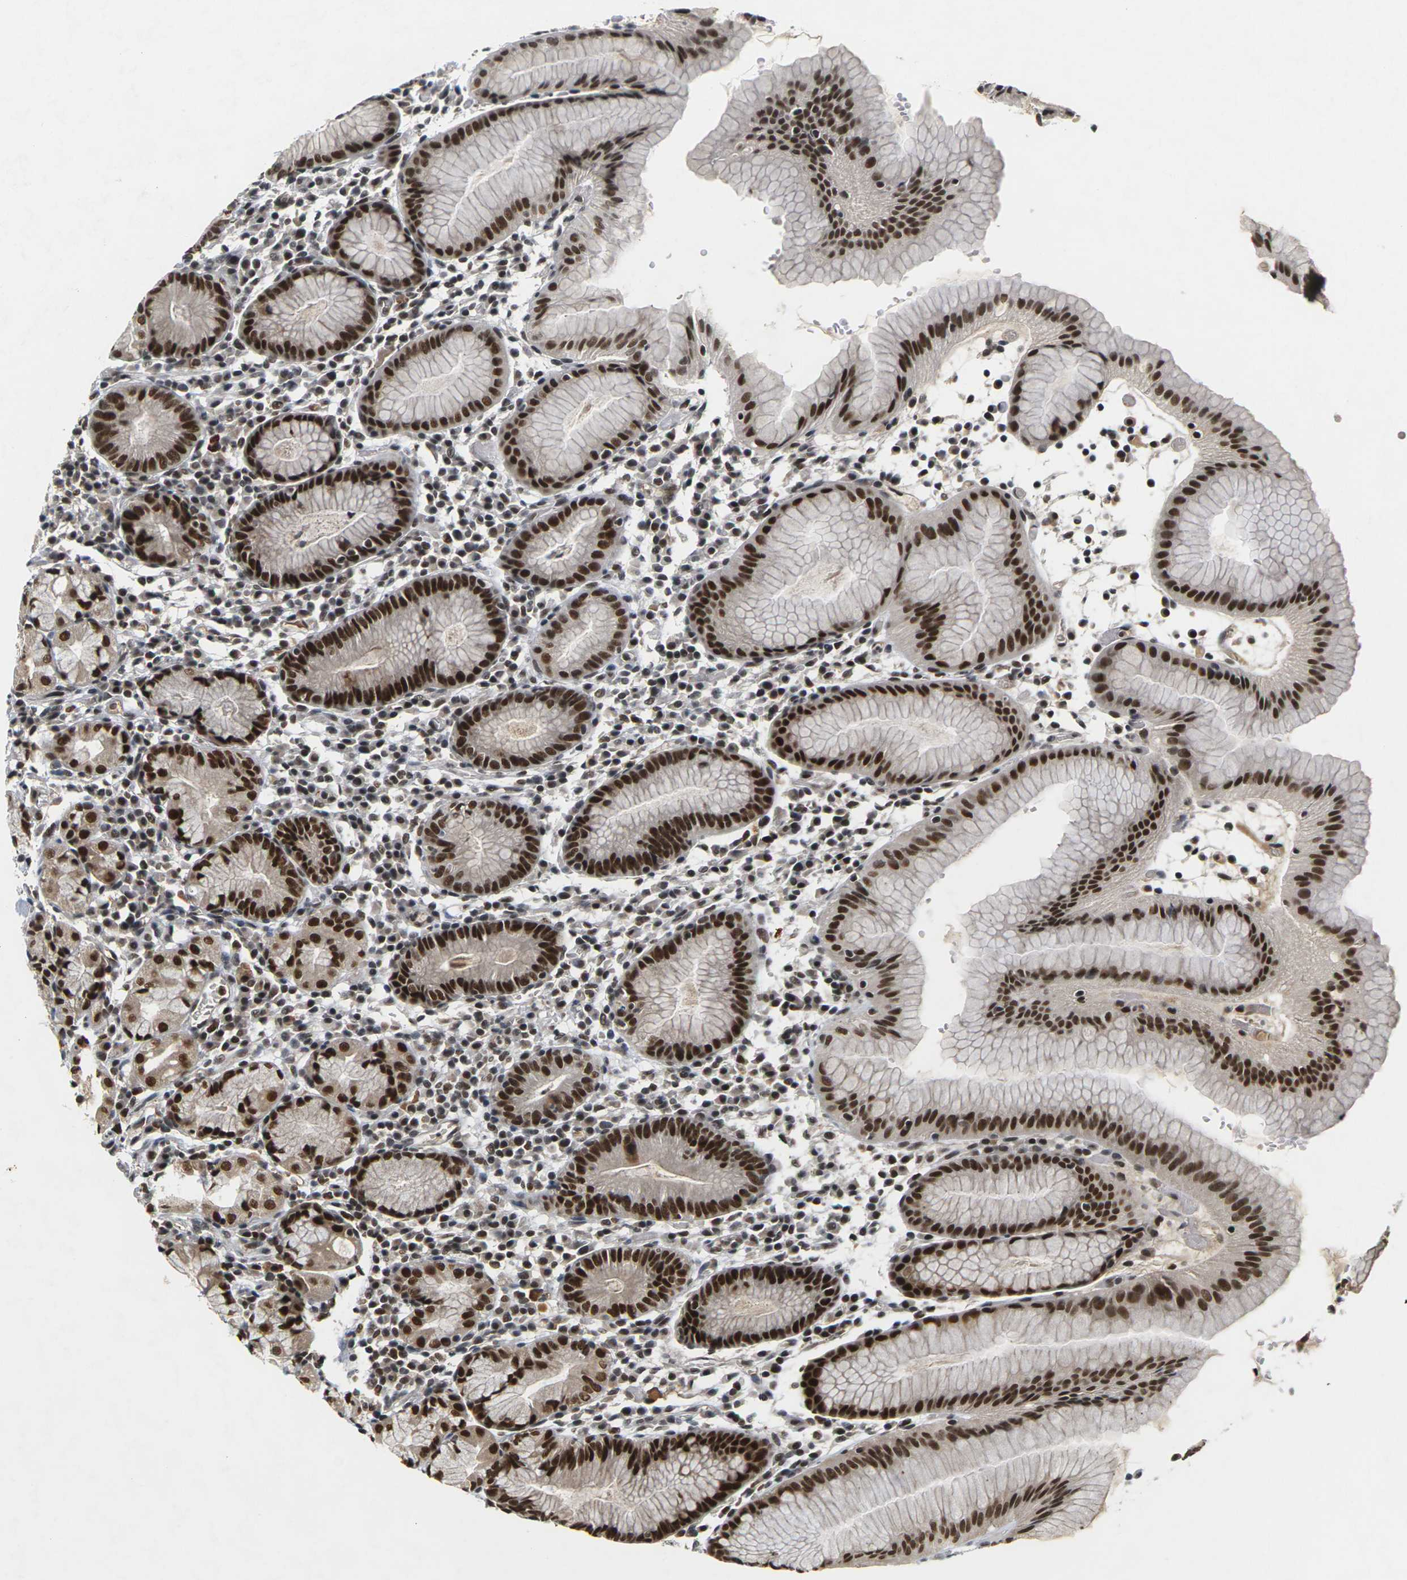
{"staining": {"intensity": "strong", "quantity": ">75%", "location": "nuclear"}, "tissue": "stomach", "cell_type": "Glandular cells", "image_type": "normal", "snomed": [{"axis": "morphology", "description": "Normal tissue, NOS"}, {"axis": "topography", "description": "Stomach"}, {"axis": "topography", "description": "Stomach, lower"}], "caption": "Protein staining of normal stomach exhibits strong nuclear staining in approximately >75% of glandular cells.", "gene": "NELFA", "patient": {"sex": "female", "age": 75}}